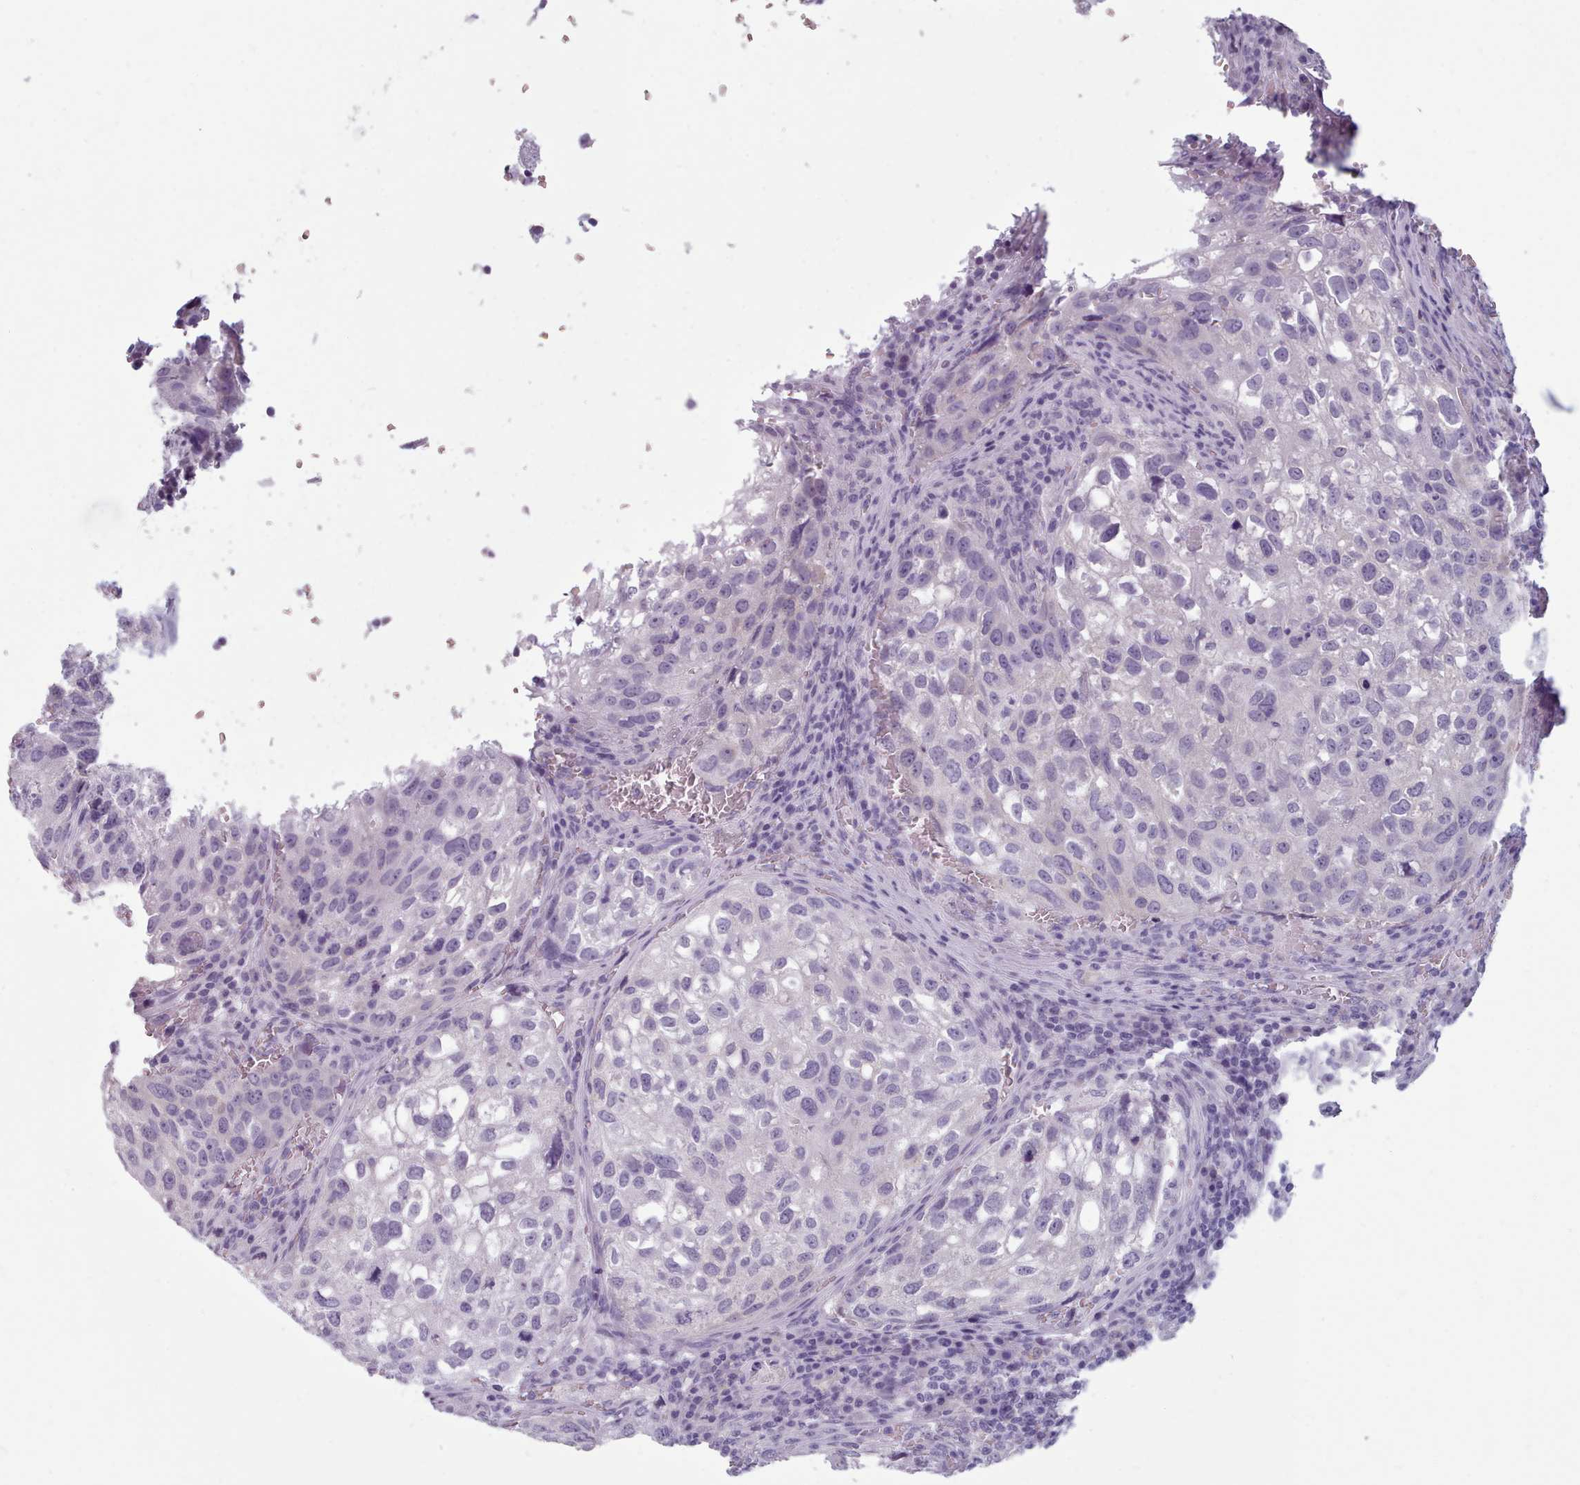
{"staining": {"intensity": "negative", "quantity": "none", "location": "none"}, "tissue": "urothelial cancer", "cell_type": "Tumor cells", "image_type": "cancer", "snomed": [{"axis": "morphology", "description": "Urothelial carcinoma, High grade"}, {"axis": "topography", "description": "Lymph node"}, {"axis": "topography", "description": "Urinary bladder"}], "caption": "Tumor cells are negative for protein expression in human high-grade urothelial carcinoma. (DAB immunohistochemistry (IHC) visualized using brightfield microscopy, high magnification).", "gene": "ZNF43", "patient": {"sex": "male", "age": 51}}